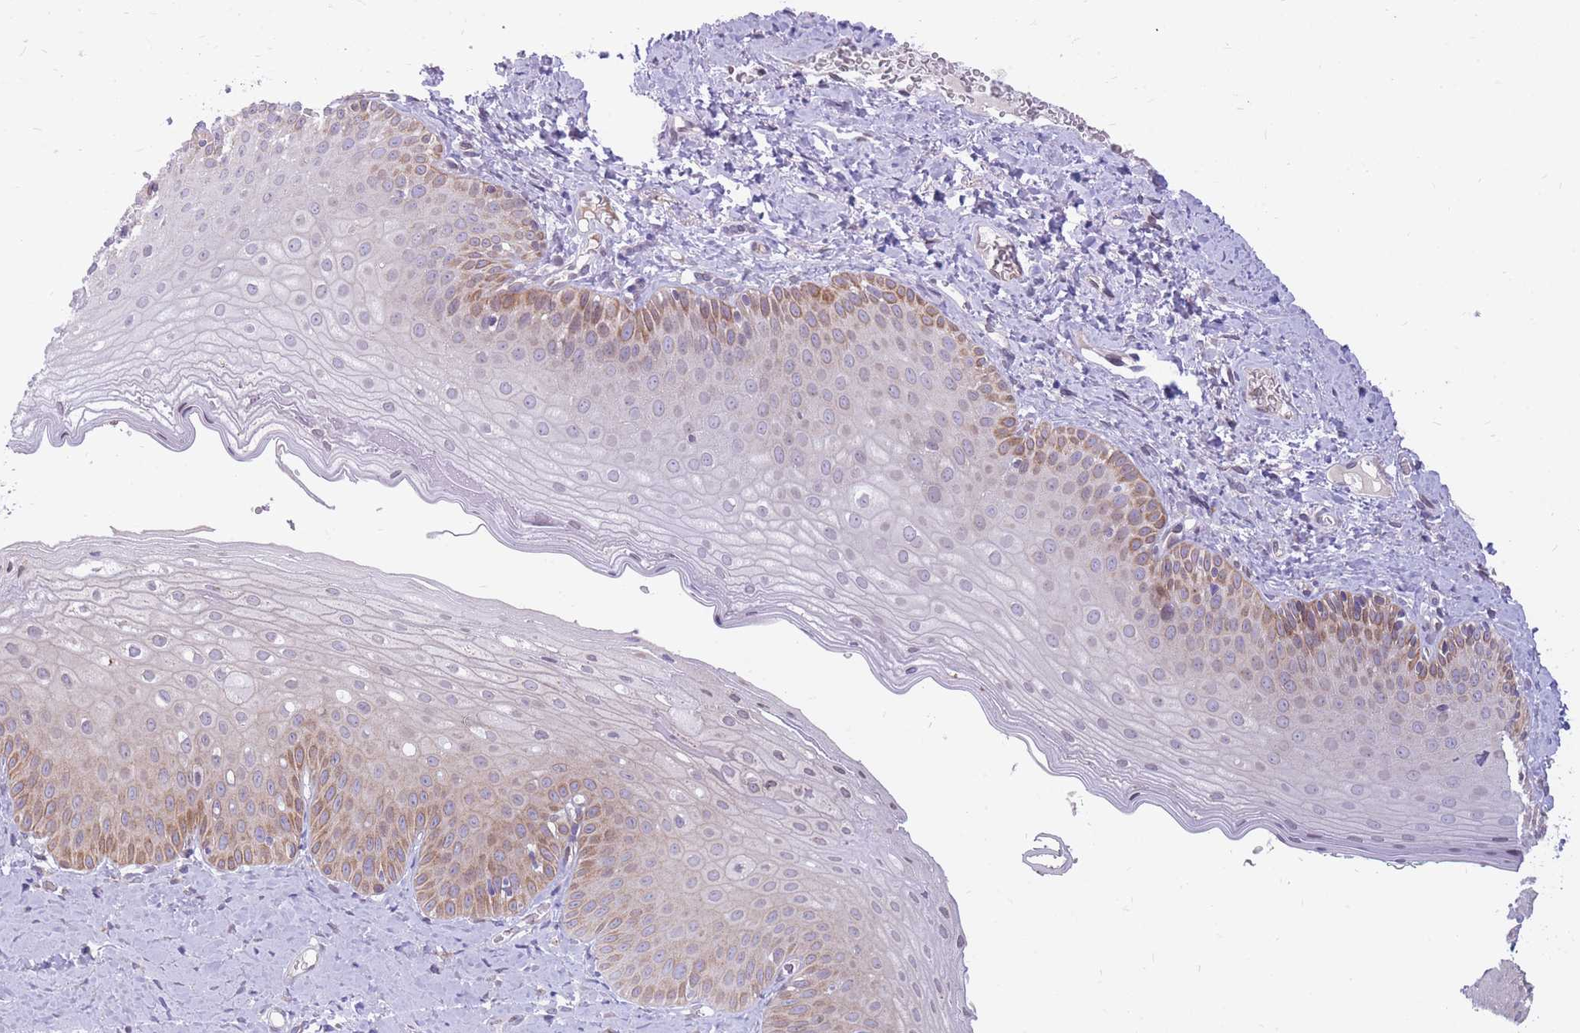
{"staining": {"intensity": "moderate", "quantity": "25%-75%", "location": "cytoplasmic/membranous"}, "tissue": "skin", "cell_type": "Epidermal cells", "image_type": "normal", "snomed": [{"axis": "morphology", "description": "Normal tissue, NOS"}, {"axis": "morphology", "description": "Hemorrhoids"}, {"axis": "morphology", "description": "Inflammation, NOS"}, {"axis": "topography", "description": "Anal"}], "caption": "Skin stained with DAB (3,3'-diaminobenzidine) immunohistochemistry displays medium levels of moderate cytoplasmic/membranous staining in about 25%-75% of epidermal cells.", "gene": "HOOK2", "patient": {"sex": "male", "age": 60}}